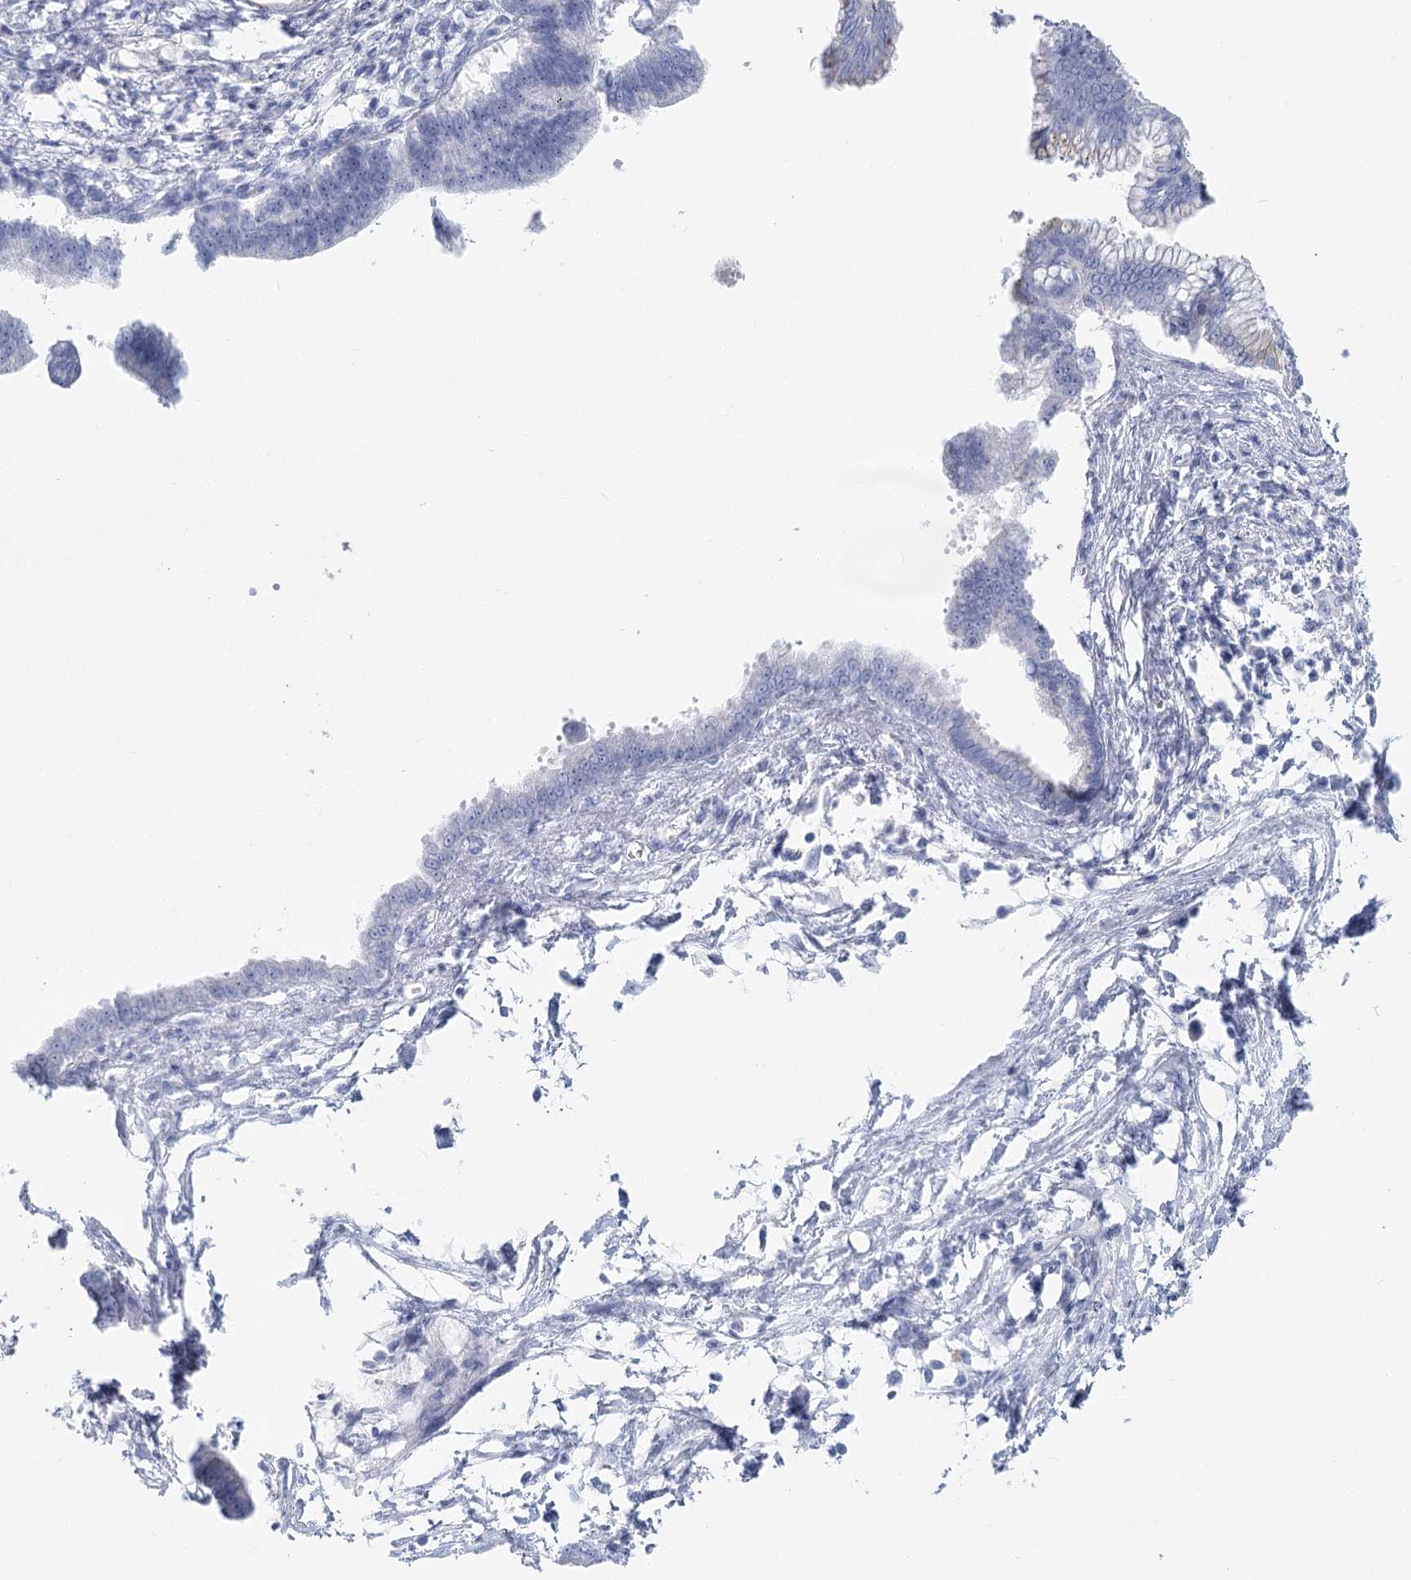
{"staining": {"intensity": "negative", "quantity": "none", "location": "none"}, "tissue": "pancreatic cancer", "cell_type": "Tumor cells", "image_type": "cancer", "snomed": [{"axis": "morphology", "description": "Adenocarcinoma, NOS"}, {"axis": "topography", "description": "Pancreas"}], "caption": "Histopathology image shows no significant protein positivity in tumor cells of pancreatic cancer. (DAB immunohistochemistry visualized using brightfield microscopy, high magnification).", "gene": "IFIT5", "patient": {"sex": "female", "age": 55}}